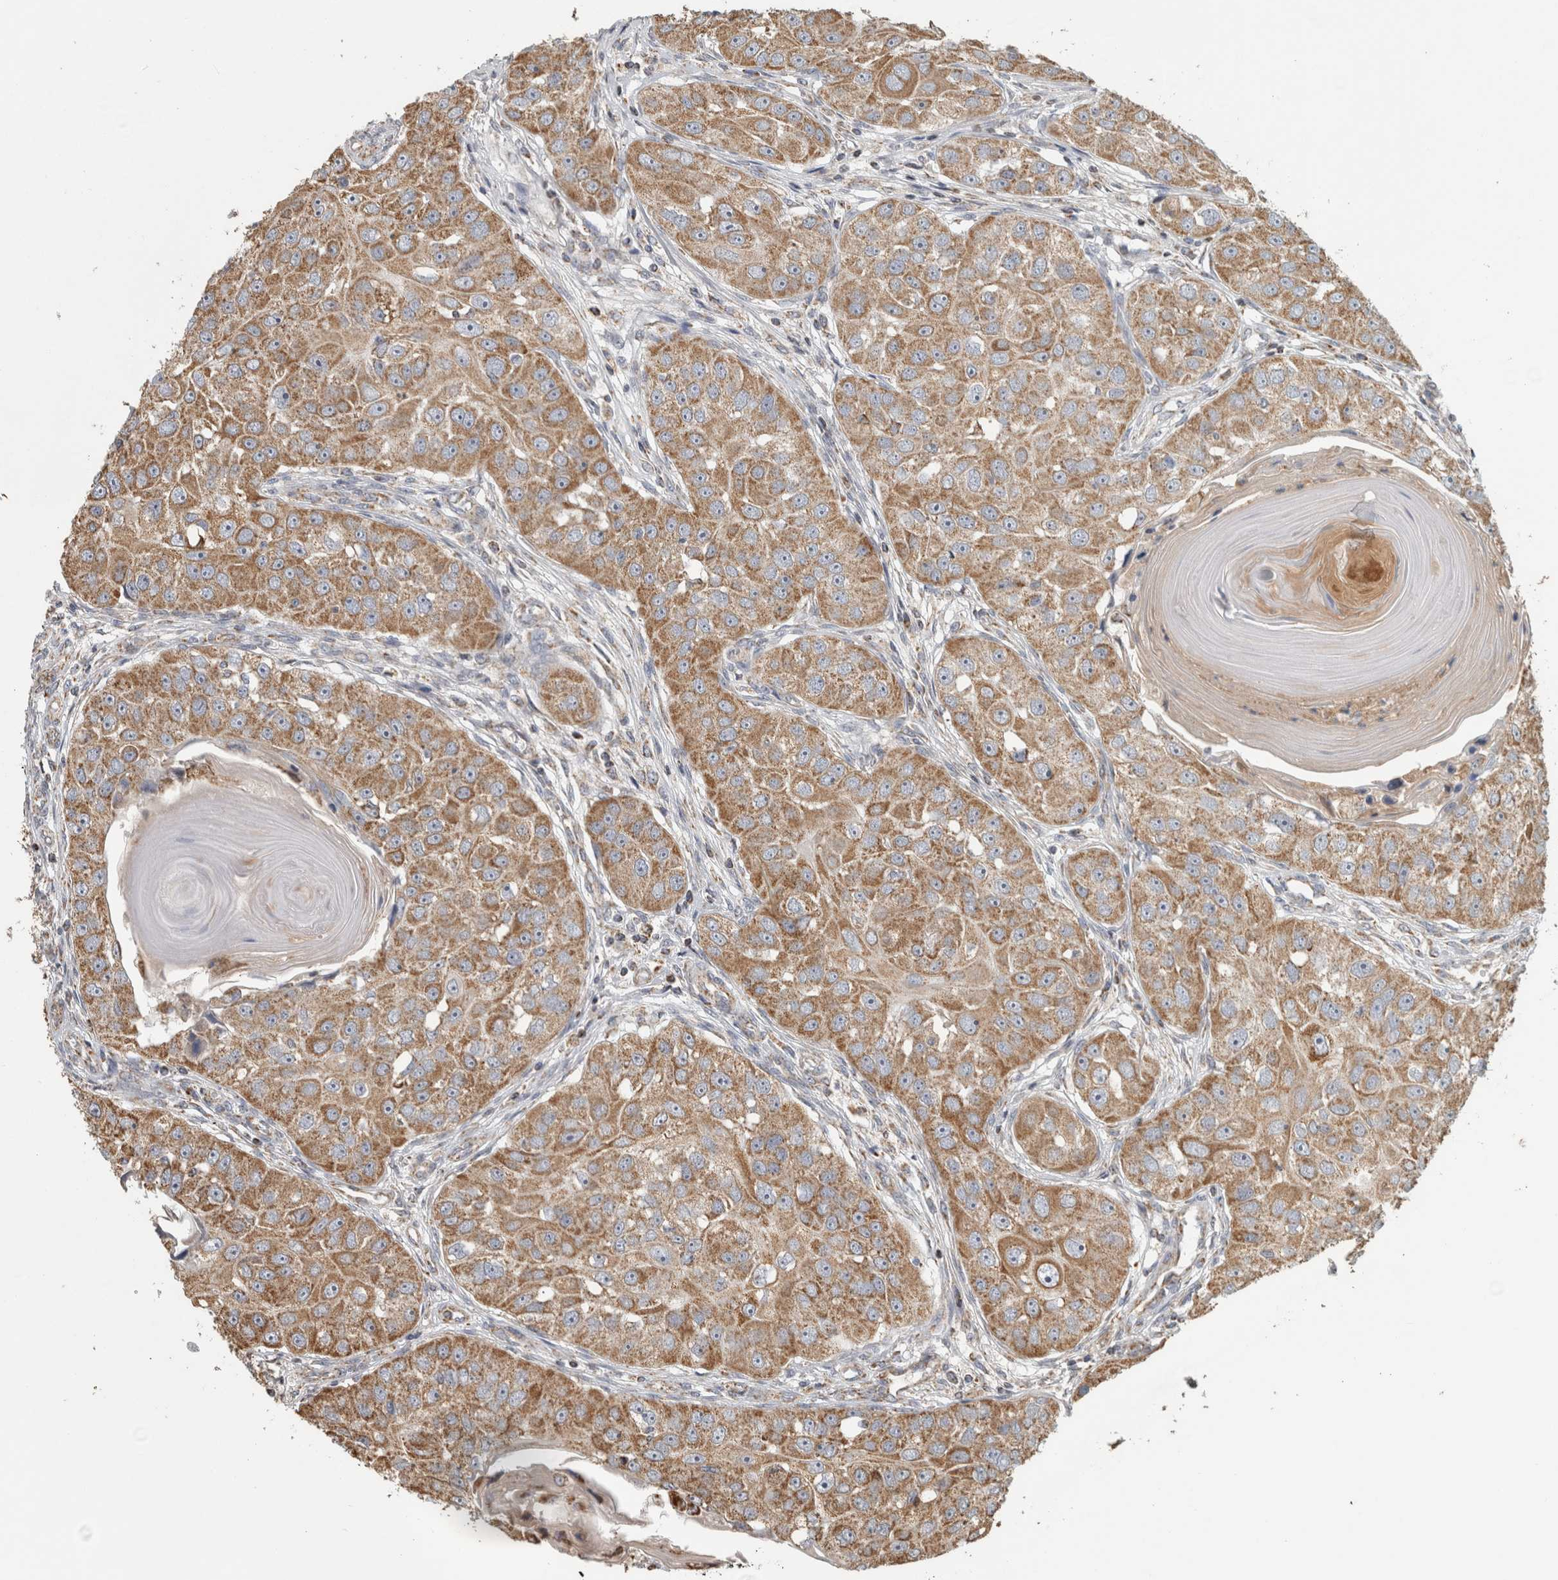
{"staining": {"intensity": "moderate", "quantity": ">75%", "location": "cytoplasmic/membranous"}, "tissue": "head and neck cancer", "cell_type": "Tumor cells", "image_type": "cancer", "snomed": [{"axis": "morphology", "description": "Normal tissue, NOS"}, {"axis": "morphology", "description": "Squamous cell carcinoma, NOS"}, {"axis": "topography", "description": "Skeletal muscle"}, {"axis": "topography", "description": "Head-Neck"}], "caption": "Protein analysis of squamous cell carcinoma (head and neck) tissue shows moderate cytoplasmic/membranous expression in approximately >75% of tumor cells. Immunohistochemistry (ihc) stains the protein in brown and the nuclei are stained blue.", "gene": "ST8SIA1", "patient": {"sex": "male", "age": 51}}